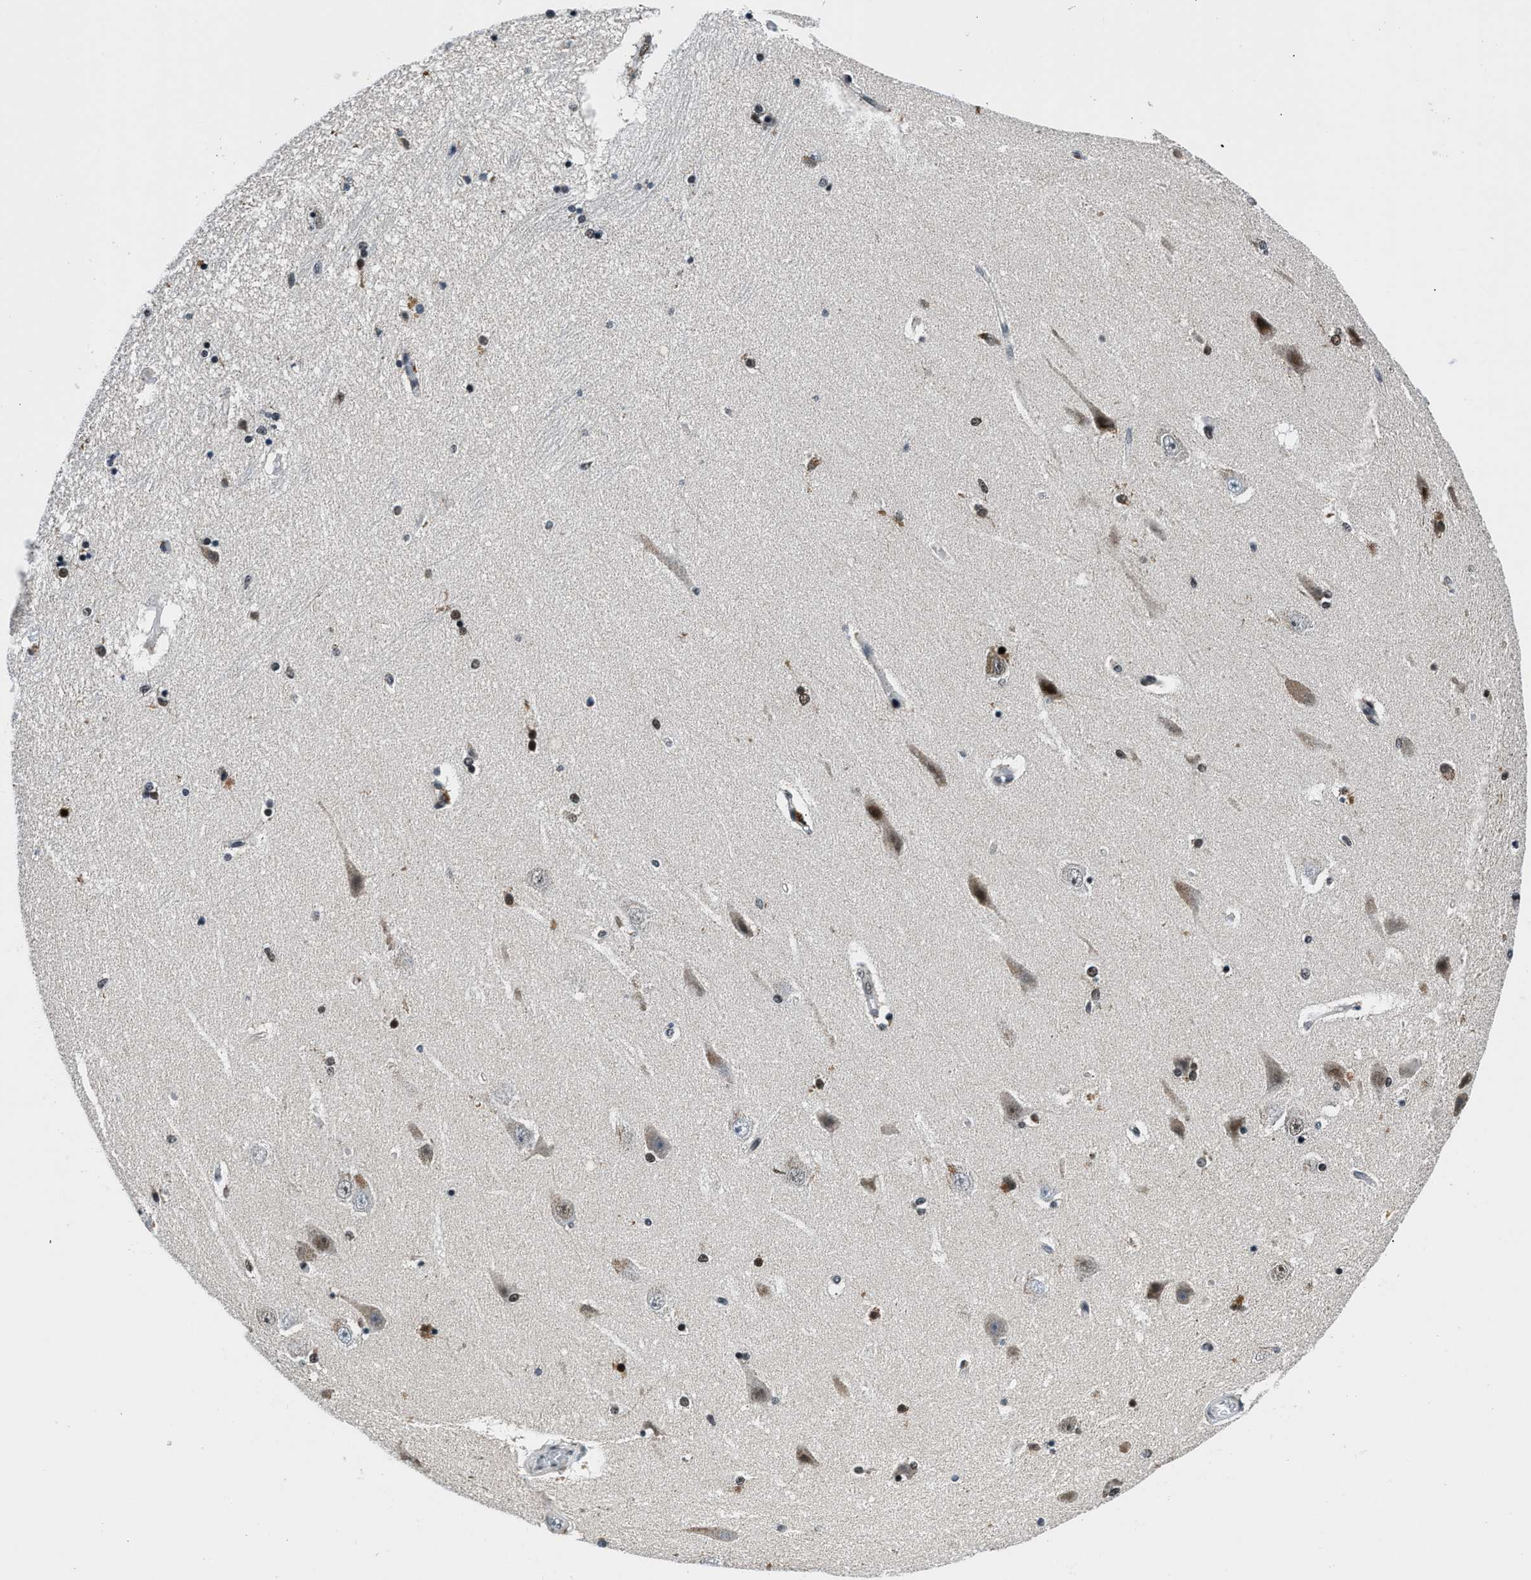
{"staining": {"intensity": "strong", "quantity": "25%-75%", "location": "cytoplasmic/membranous,nuclear"}, "tissue": "hippocampus", "cell_type": "Glial cells", "image_type": "normal", "snomed": [{"axis": "morphology", "description": "Normal tissue, NOS"}, {"axis": "topography", "description": "Hippocampus"}], "caption": "There is high levels of strong cytoplasmic/membranous,nuclear expression in glial cells of benign hippocampus, as demonstrated by immunohistochemical staining (brown color).", "gene": "KDM3B", "patient": {"sex": "female", "age": 54}}